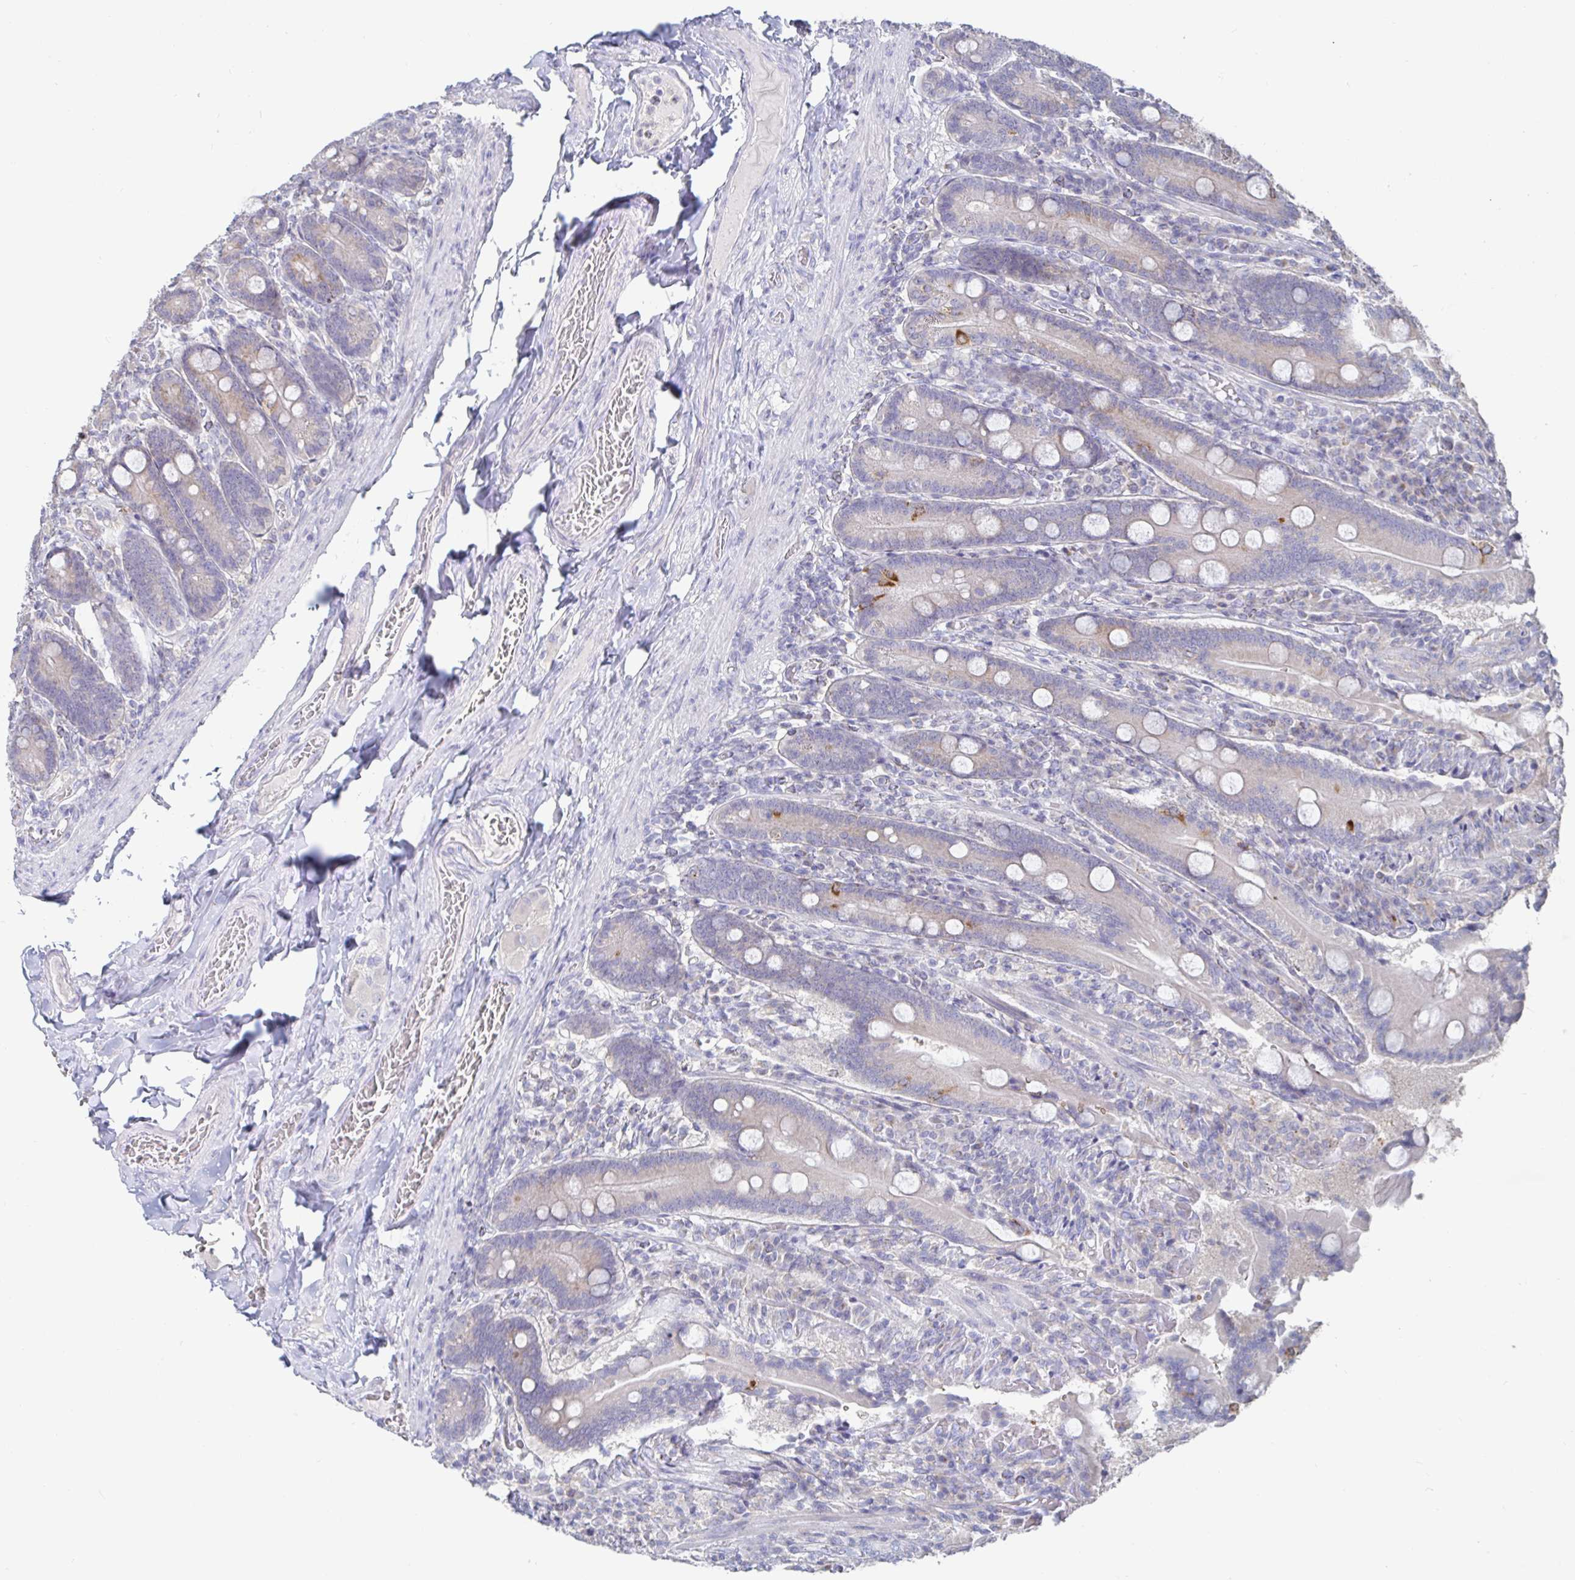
{"staining": {"intensity": "moderate", "quantity": "<25%", "location": "cytoplasmic/membranous"}, "tissue": "duodenum", "cell_type": "Glandular cells", "image_type": "normal", "snomed": [{"axis": "morphology", "description": "Normal tissue, NOS"}, {"axis": "topography", "description": "Duodenum"}], "caption": "Moderate cytoplasmic/membranous staining for a protein is present in approximately <25% of glandular cells of normal duodenum using immunohistochemistry.", "gene": "SPPL3", "patient": {"sex": "female", "age": 62}}